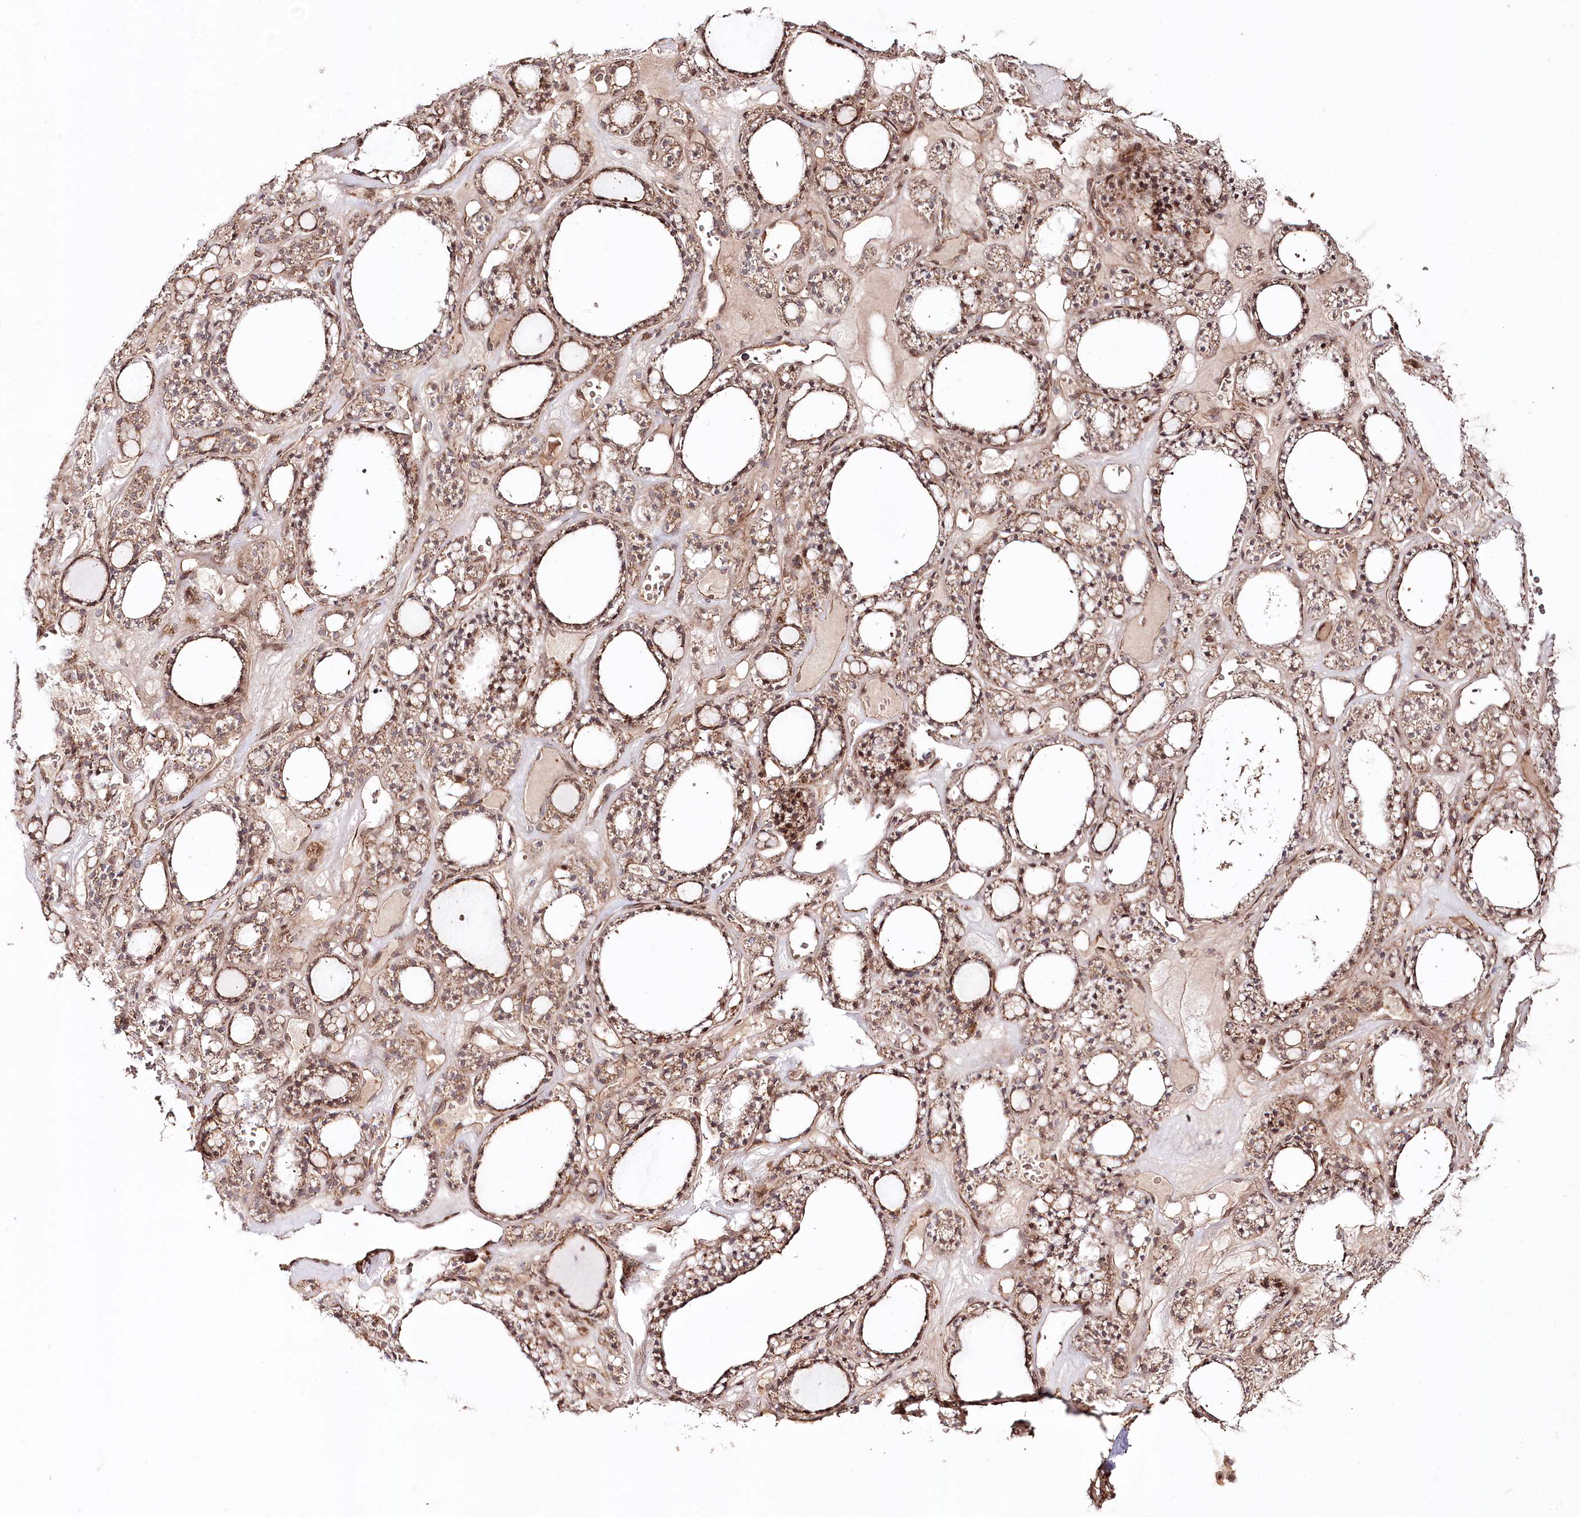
{"staining": {"intensity": "moderate", "quantity": ">75%", "location": "cytoplasmic/membranous"}, "tissue": "thyroid gland", "cell_type": "Glandular cells", "image_type": "normal", "snomed": [{"axis": "morphology", "description": "Normal tissue, NOS"}, {"axis": "topography", "description": "Thyroid gland"}], "caption": "The image displays immunohistochemical staining of normal thyroid gland. There is moderate cytoplasmic/membranous staining is seen in approximately >75% of glandular cells. The staining was performed using DAB (3,3'-diaminobenzidine), with brown indicating positive protein expression. Nuclei are stained blue with hematoxylin.", "gene": "REXO2", "patient": {"sex": "female", "age": 28}}